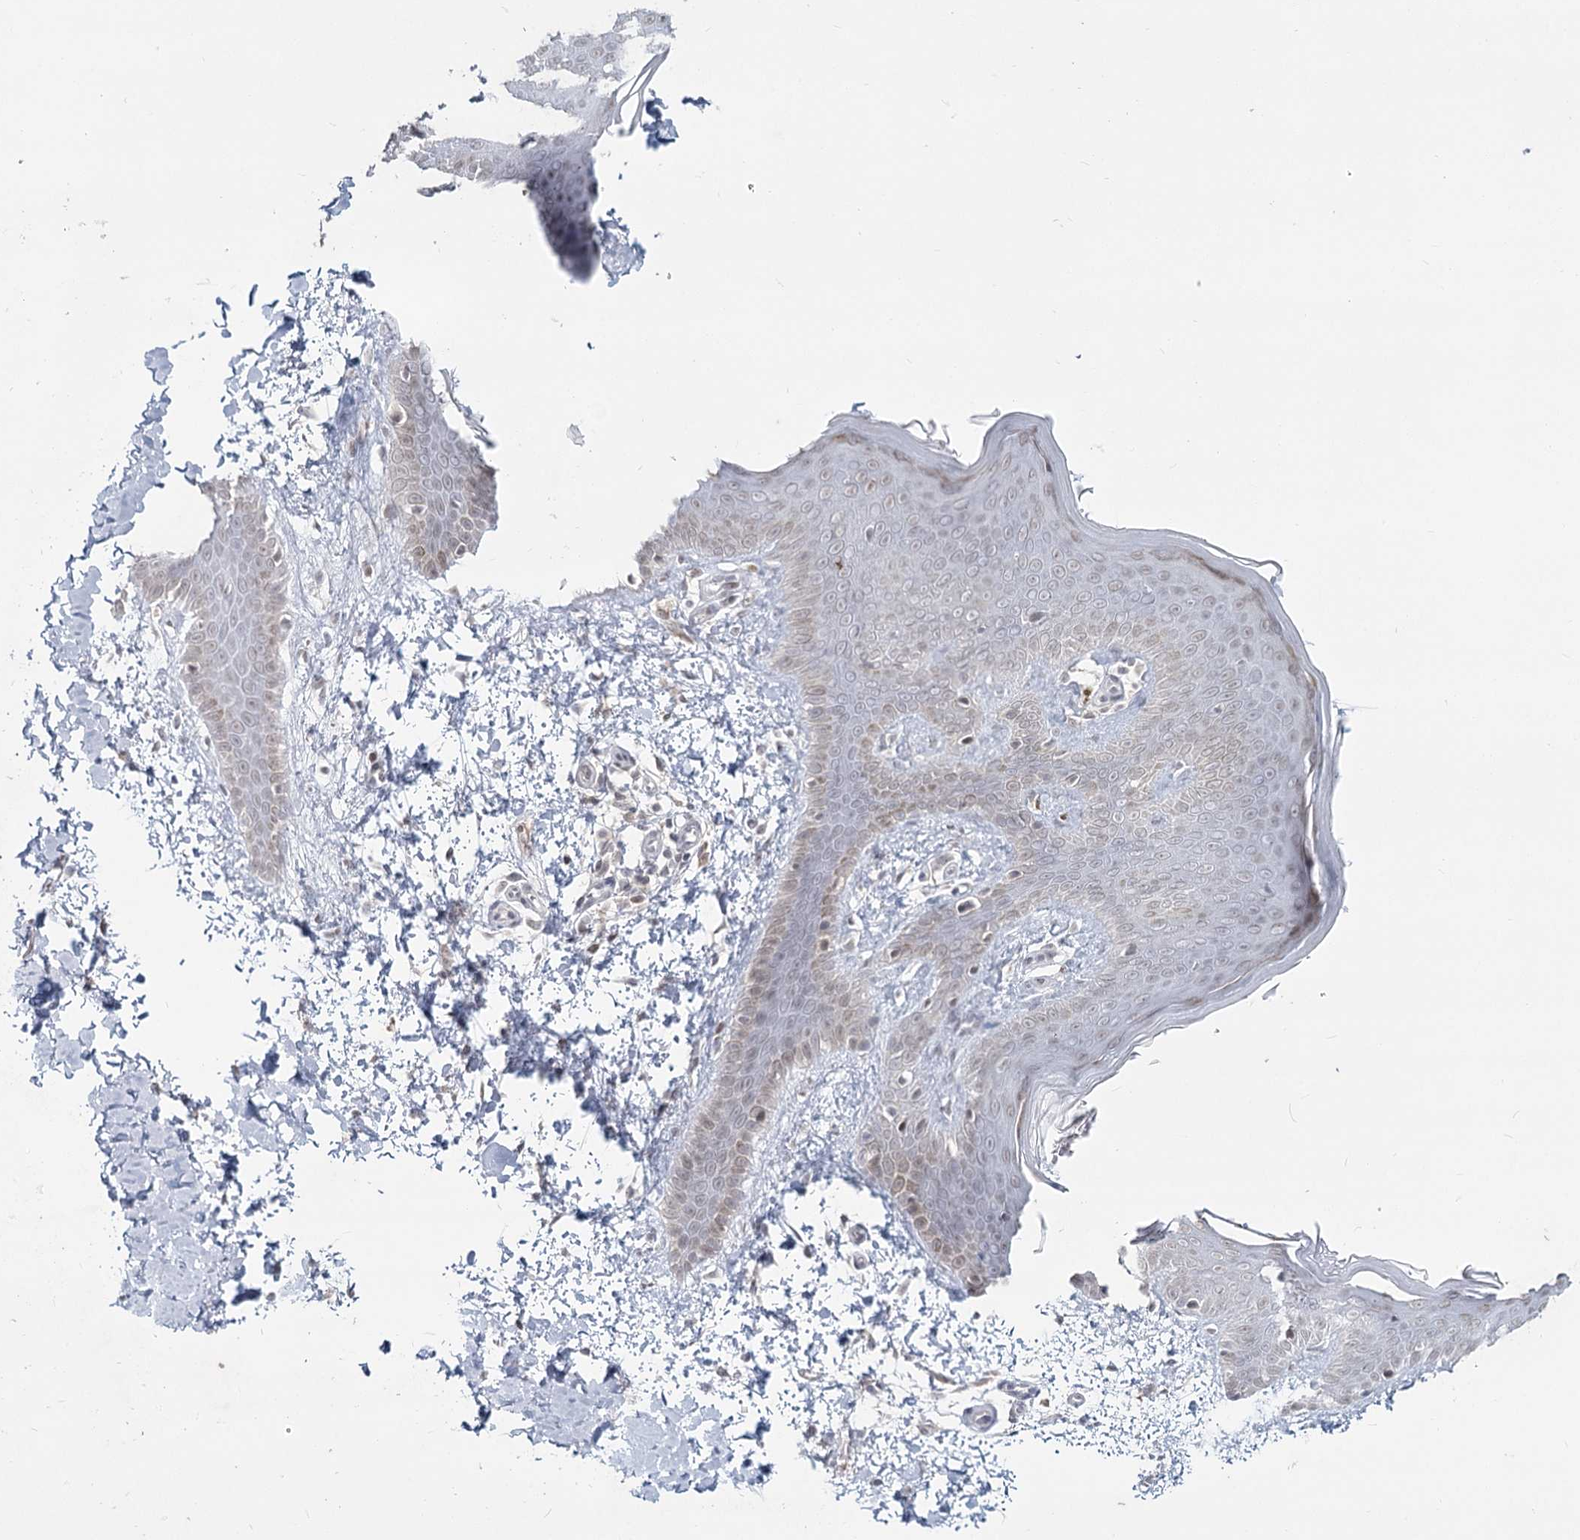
{"staining": {"intensity": "negative", "quantity": "none", "location": "none"}, "tissue": "skin", "cell_type": "Fibroblasts", "image_type": "normal", "snomed": [{"axis": "morphology", "description": "Normal tissue, NOS"}, {"axis": "topography", "description": "Skin"}], "caption": "This is a histopathology image of immunohistochemistry (IHC) staining of normal skin, which shows no staining in fibroblasts.", "gene": "LY6G5C", "patient": {"sex": "male", "age": 36}}